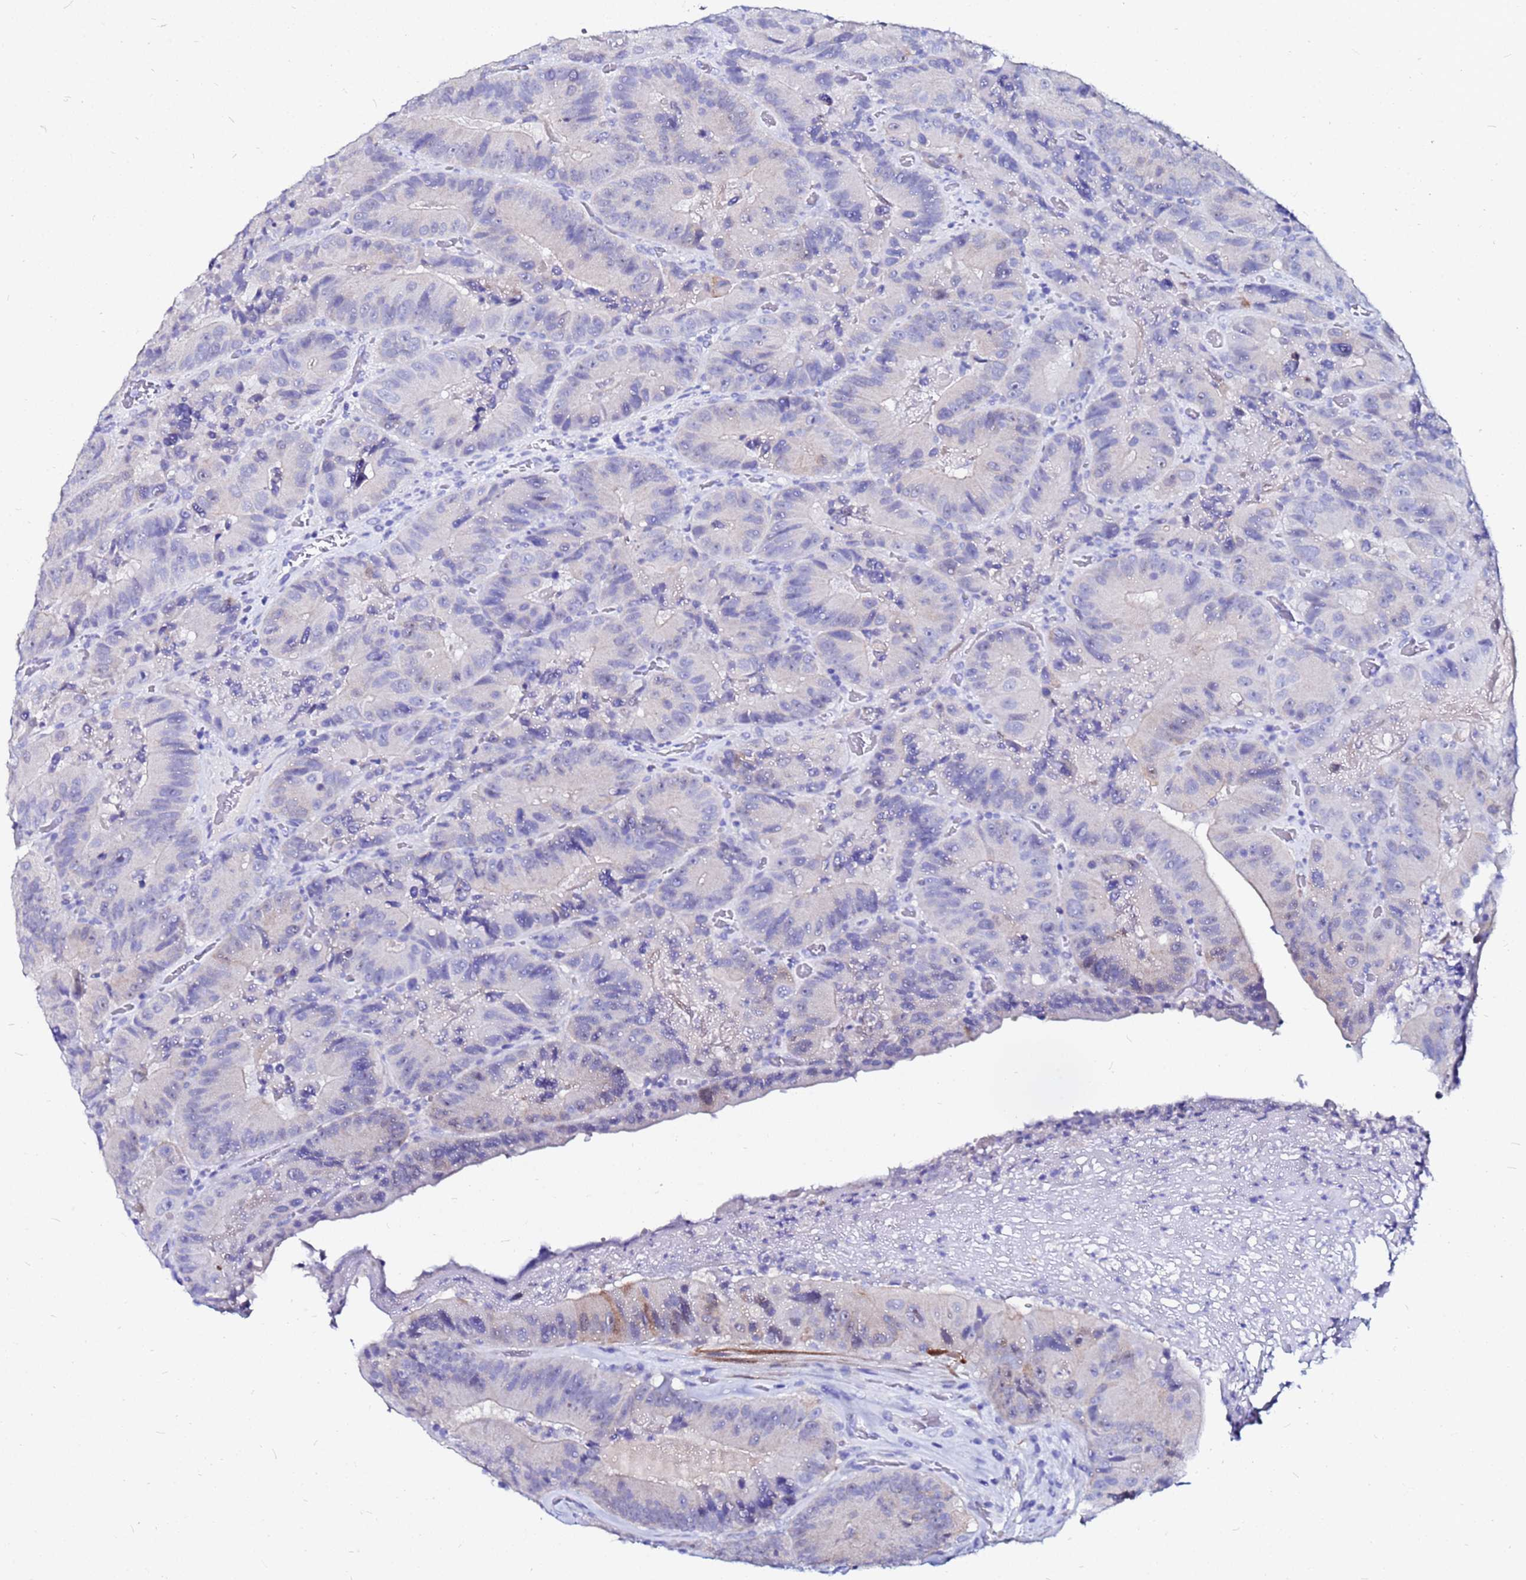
{"staining": {"intensity": "negative", "quantity": "none", "location": "none"}, "tissue": "colorectal cancer", "cell_type": "Tumor cells", "image_type": "cancer", "snomed": [{"axis": "morphology", "description": "Adenocarcinoma, NOS"}, {"axis": "topography", "description": "Colon"}], "caption": "Immunohistochemical staining of human colorectal cancer (adenocarcinoma) shows no significant staining in tumor cells.", "gene": "PPP1R14C", "patient": {"sex": "female", "age": 86}}